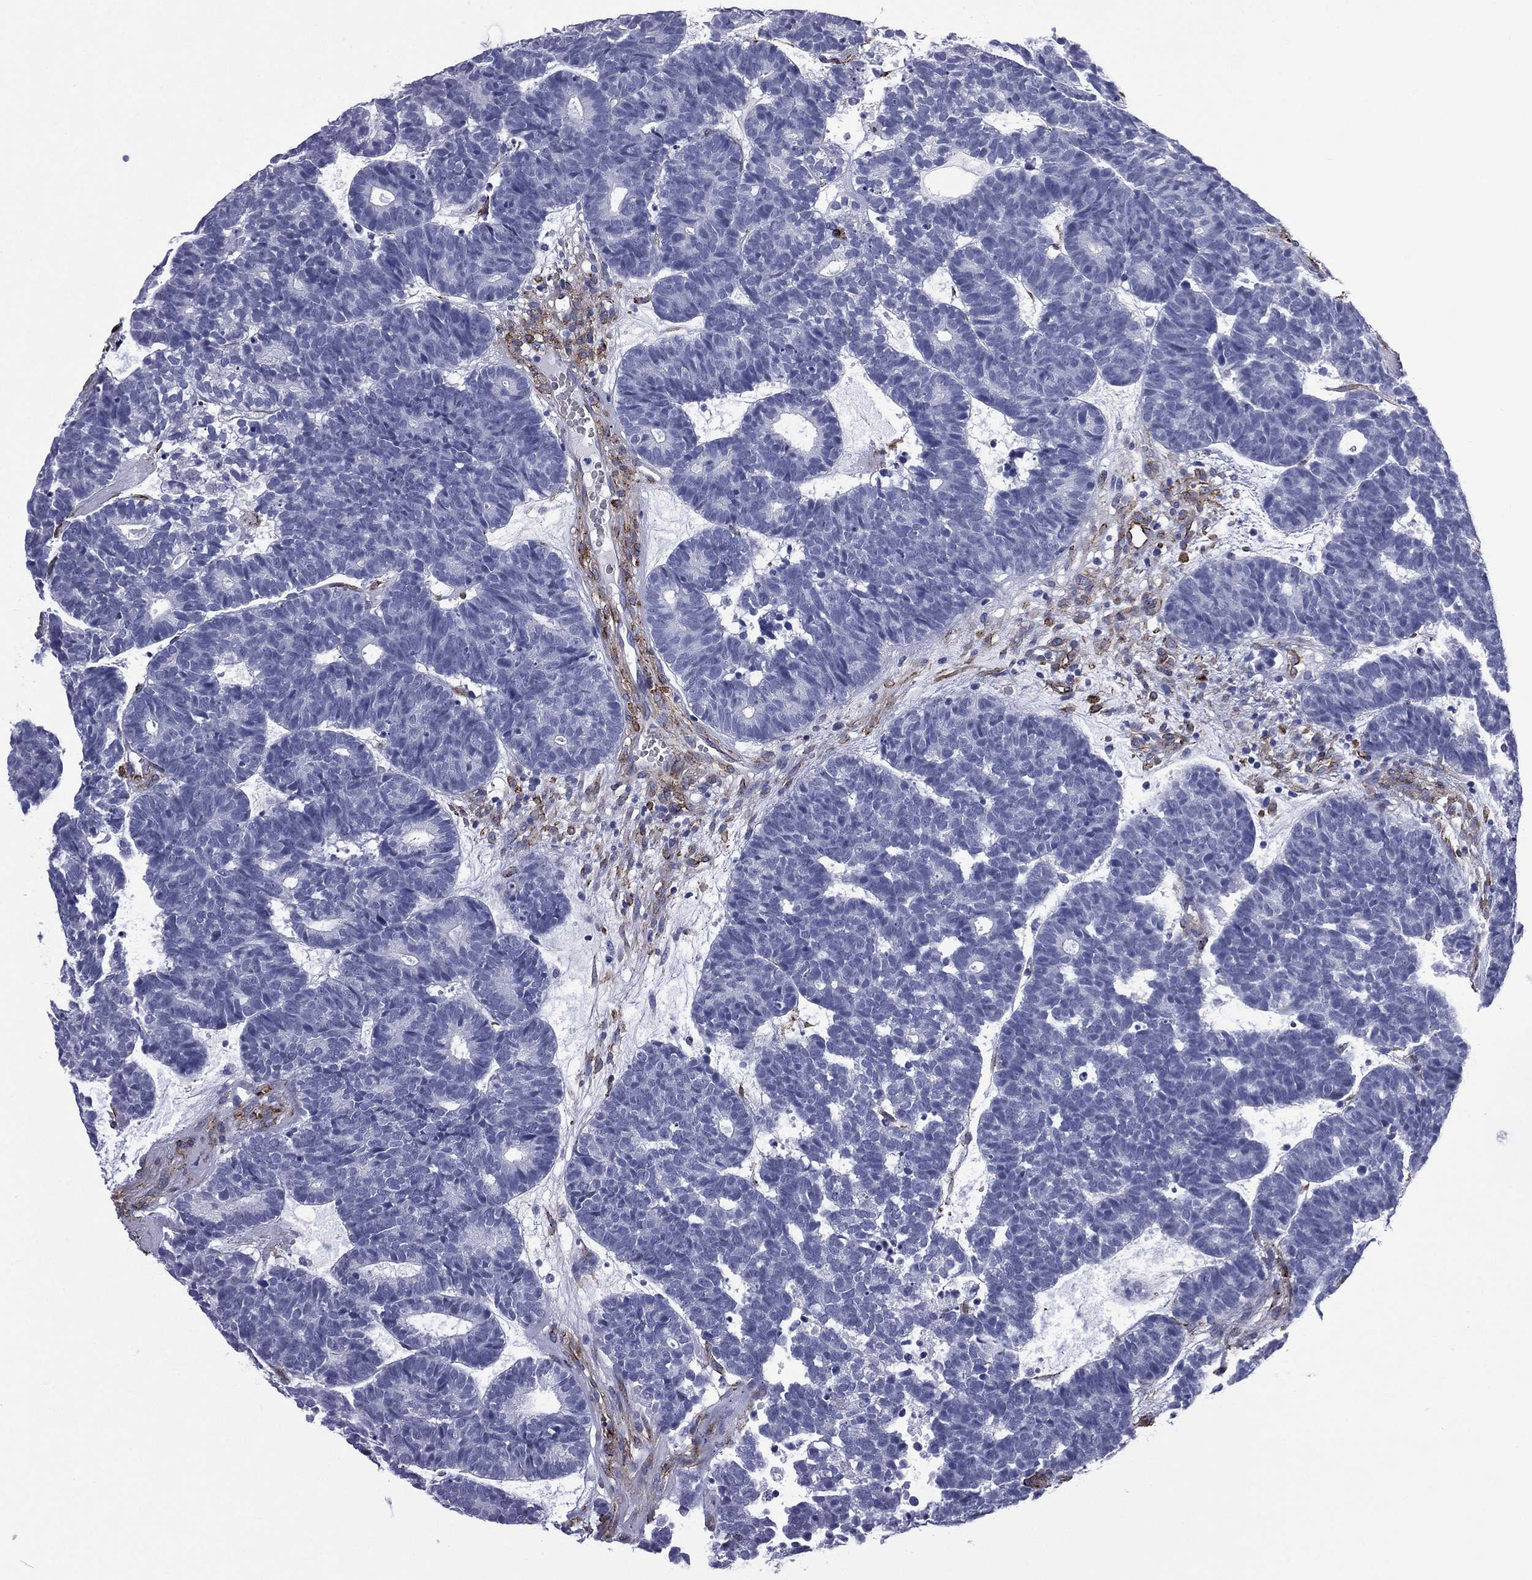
{"staining": {"intensity": "negative", "quantity": "none", "location": "none"}, "tissue": "head and neck cancer", "cell_type": "Tumor cells", "image_type": "cancer", "snomed": [{"axis": "morphology", "description": "Adenocarcinoma, NOS"}, {"axis": "topography", "description": "Head-Neck"}], "caption": "This is an IHC micrograph of head and neck cancer (adenocarcinoma). There is no positivity in tumor cells.", "gene": "CAVIN3", "patient": {"sex": "female", "age": 81}}